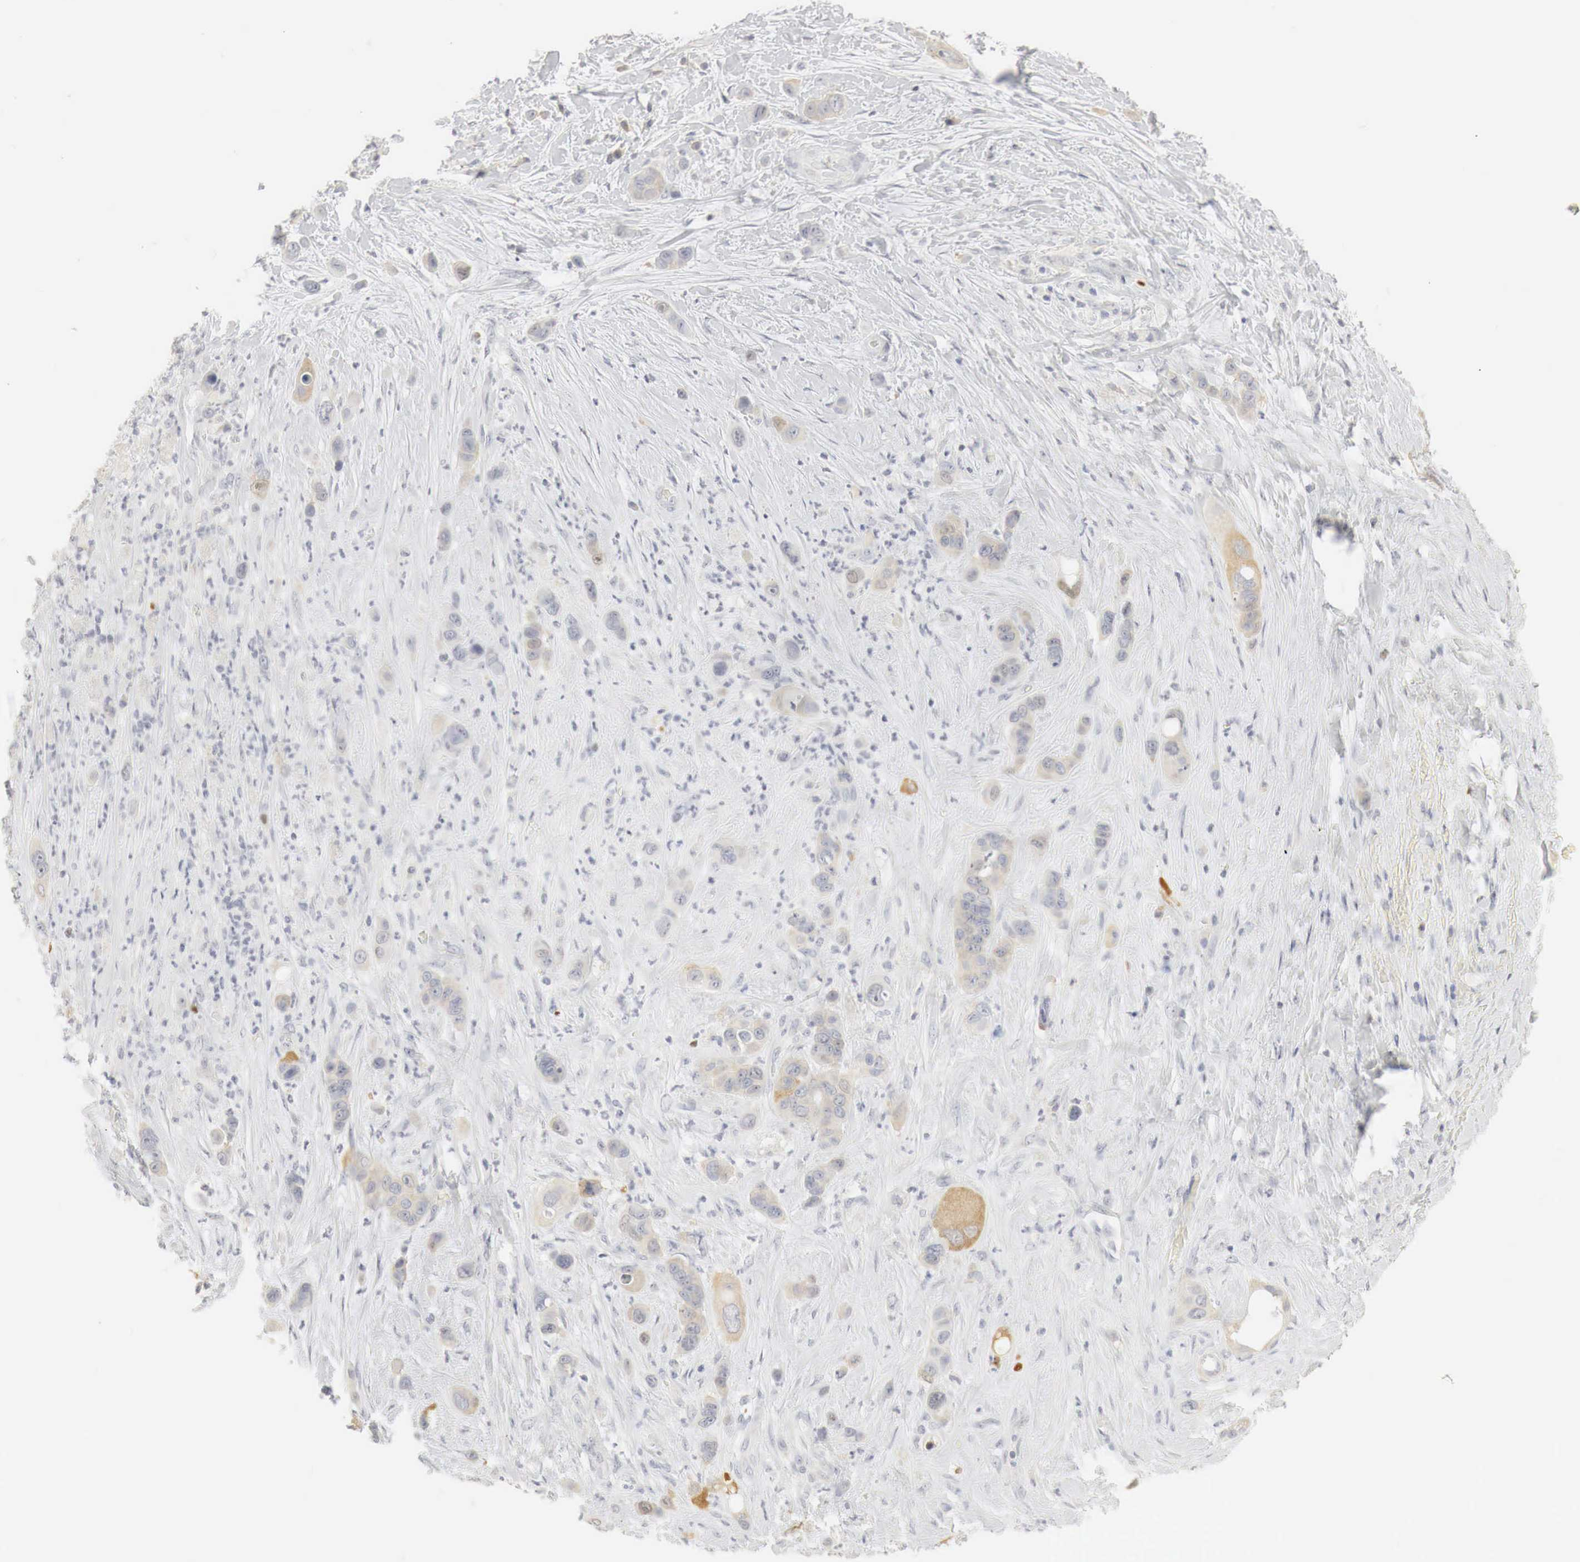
{"staining": {"intensity": "weak", "quantity": "25%-75%", "location": "cytoplasmic/membranous"}, "tissue": "liver cancer", "cell_type": "Tumor cells", "image_type": "cancer", "snomed": [{"axis": "morphology", "description": "Cholangiocarcinoma"}, {"axis": "topography", "description": "Liver"}], "caption": "Liver cancer was stained to show a protein in brown. There is low levels of weak cytoplasmic/membranous staining in approximately 25%-75% of tumor cells.", "gene": "TP63", "patient": {"sex": "female", "age": 79}}